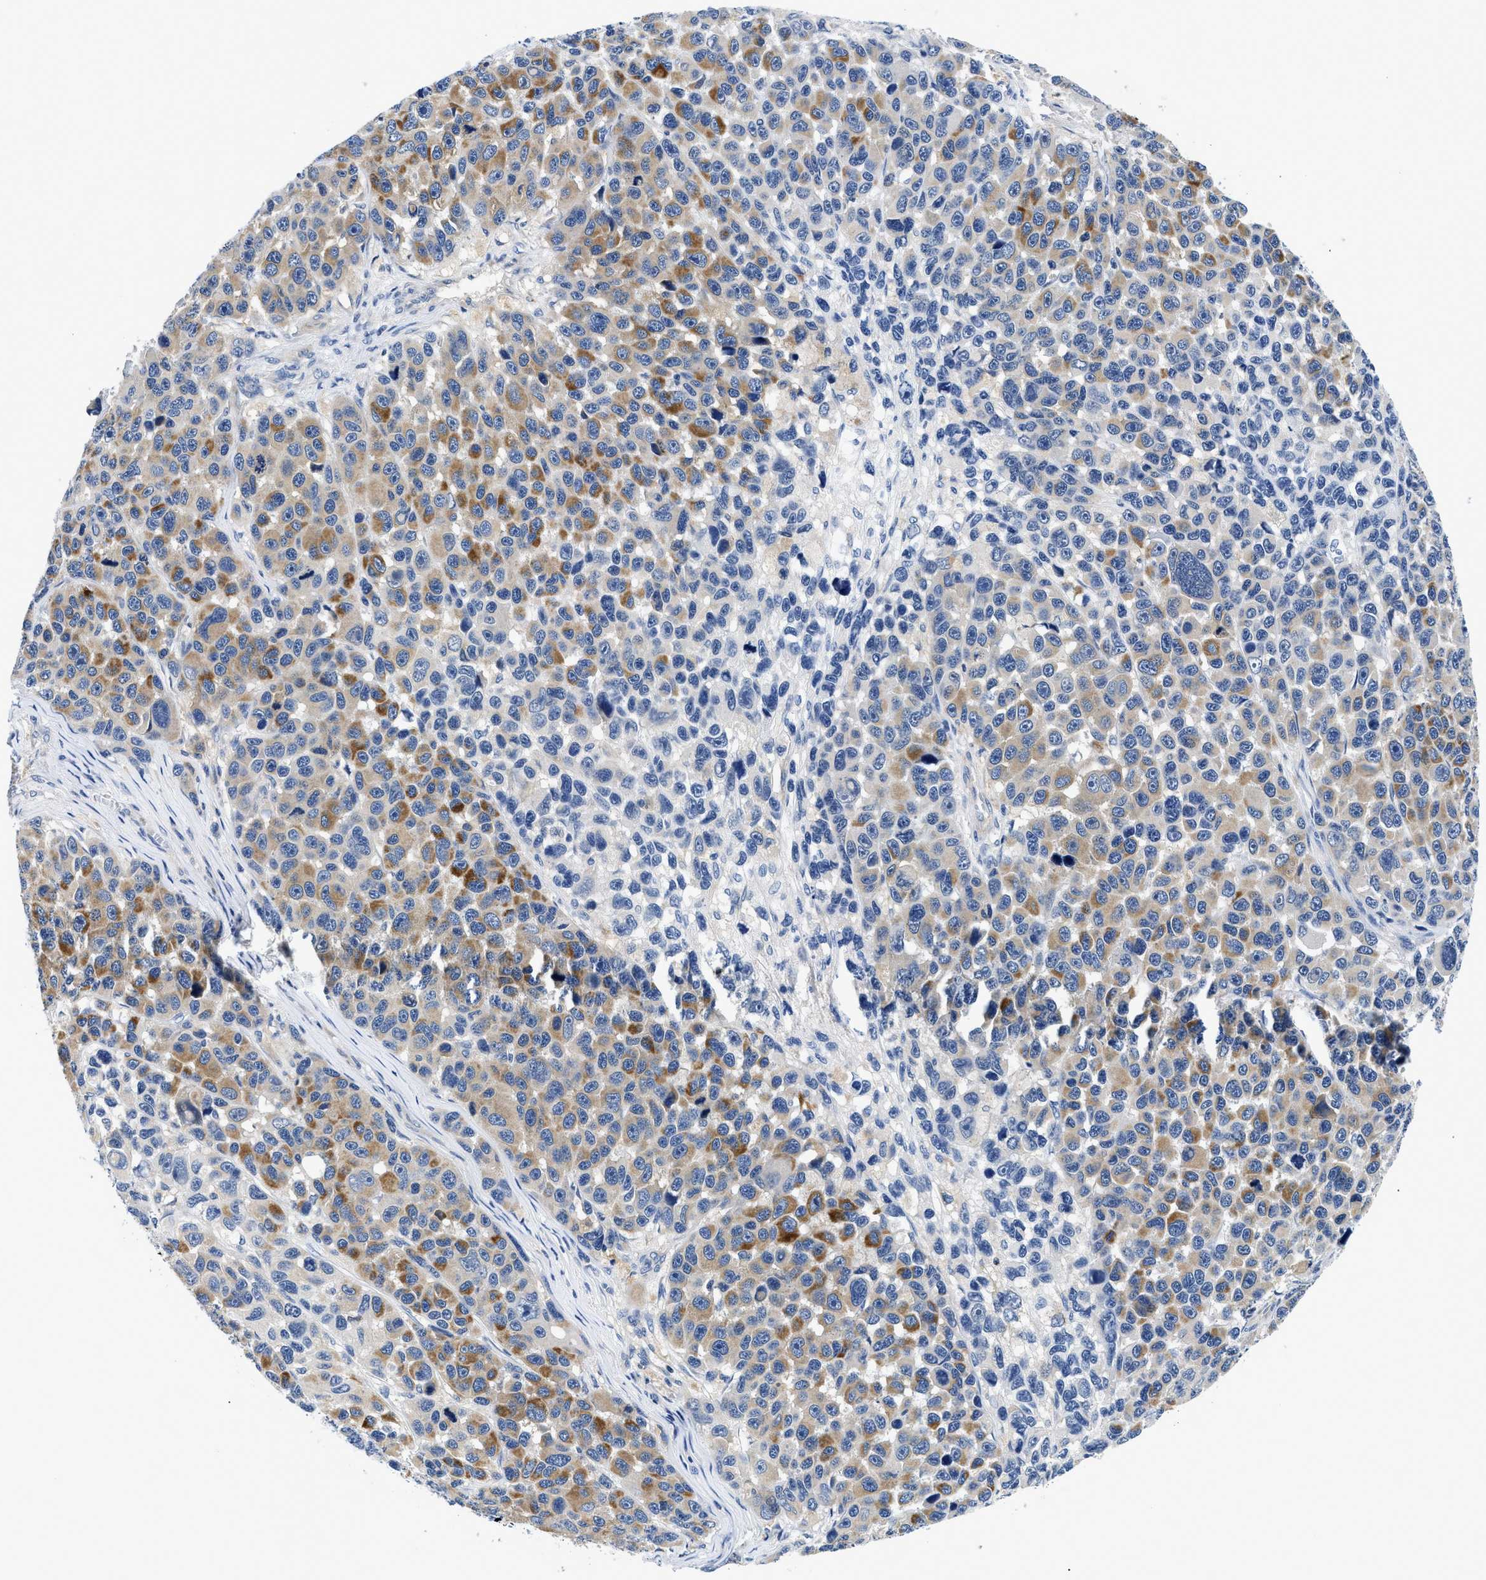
{"staining": {"intensity": "weak", "quantity": "25%-75%", "location": "cytoplasmic/membranous"}, "tissue": "melanoma", "cell_type": "Tumor cells", "image_type": "cancer", "snomed": [{"axis": "morphology", "description": "Malignant melanoma, NOS"}, {"axis": "topography", "description": "Skin"}], "caption": "Brown immunohistochemical staining in human melanoma demonstrates weak cytoplasmic/membranous staining in about 25%-75% of tumor cells. The protein of interest is shown in brown color, while the nuclei are stained blue.", "gene": "MEA1", "patient": {"sex": "male", "age": 53}}